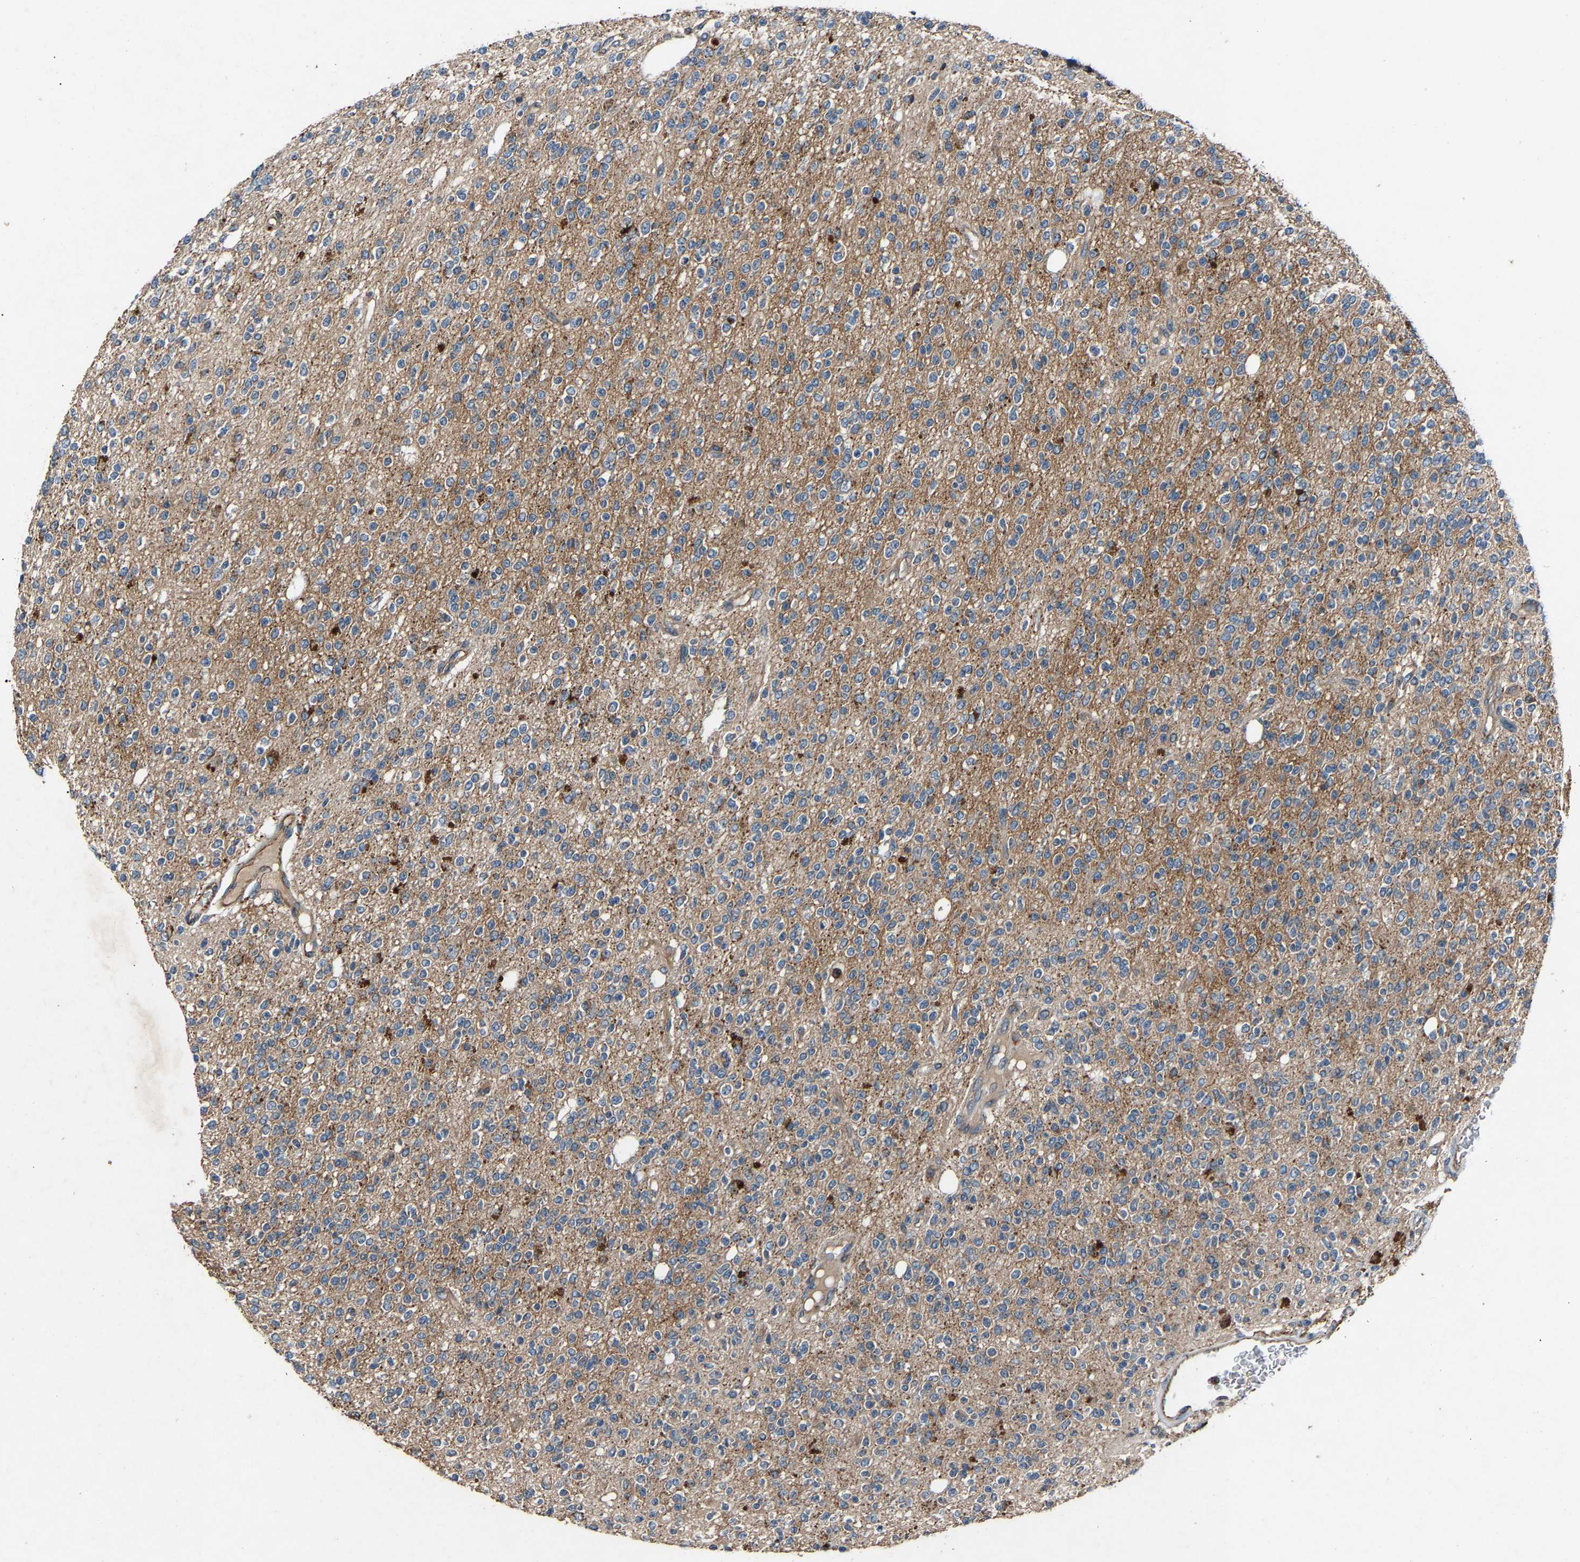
{"staining": {"intensity": "negative", "quantity": "none", "location": "none"}, "tissue": "glioma", "cell_type": "Tumor cells", "image_type": "cancer", "snomed": [{"axis": "morphology", "description": "Glioma, malignant, High grade"}, {"axis": "topography", "description": "Brain"}], "caption": "This is an immunohistochemistry image of human malignant glioma (high-grade). There is no expression in tumor cells.", "gene": "PPID", "patient": {"sex": "male", "age": 34}}